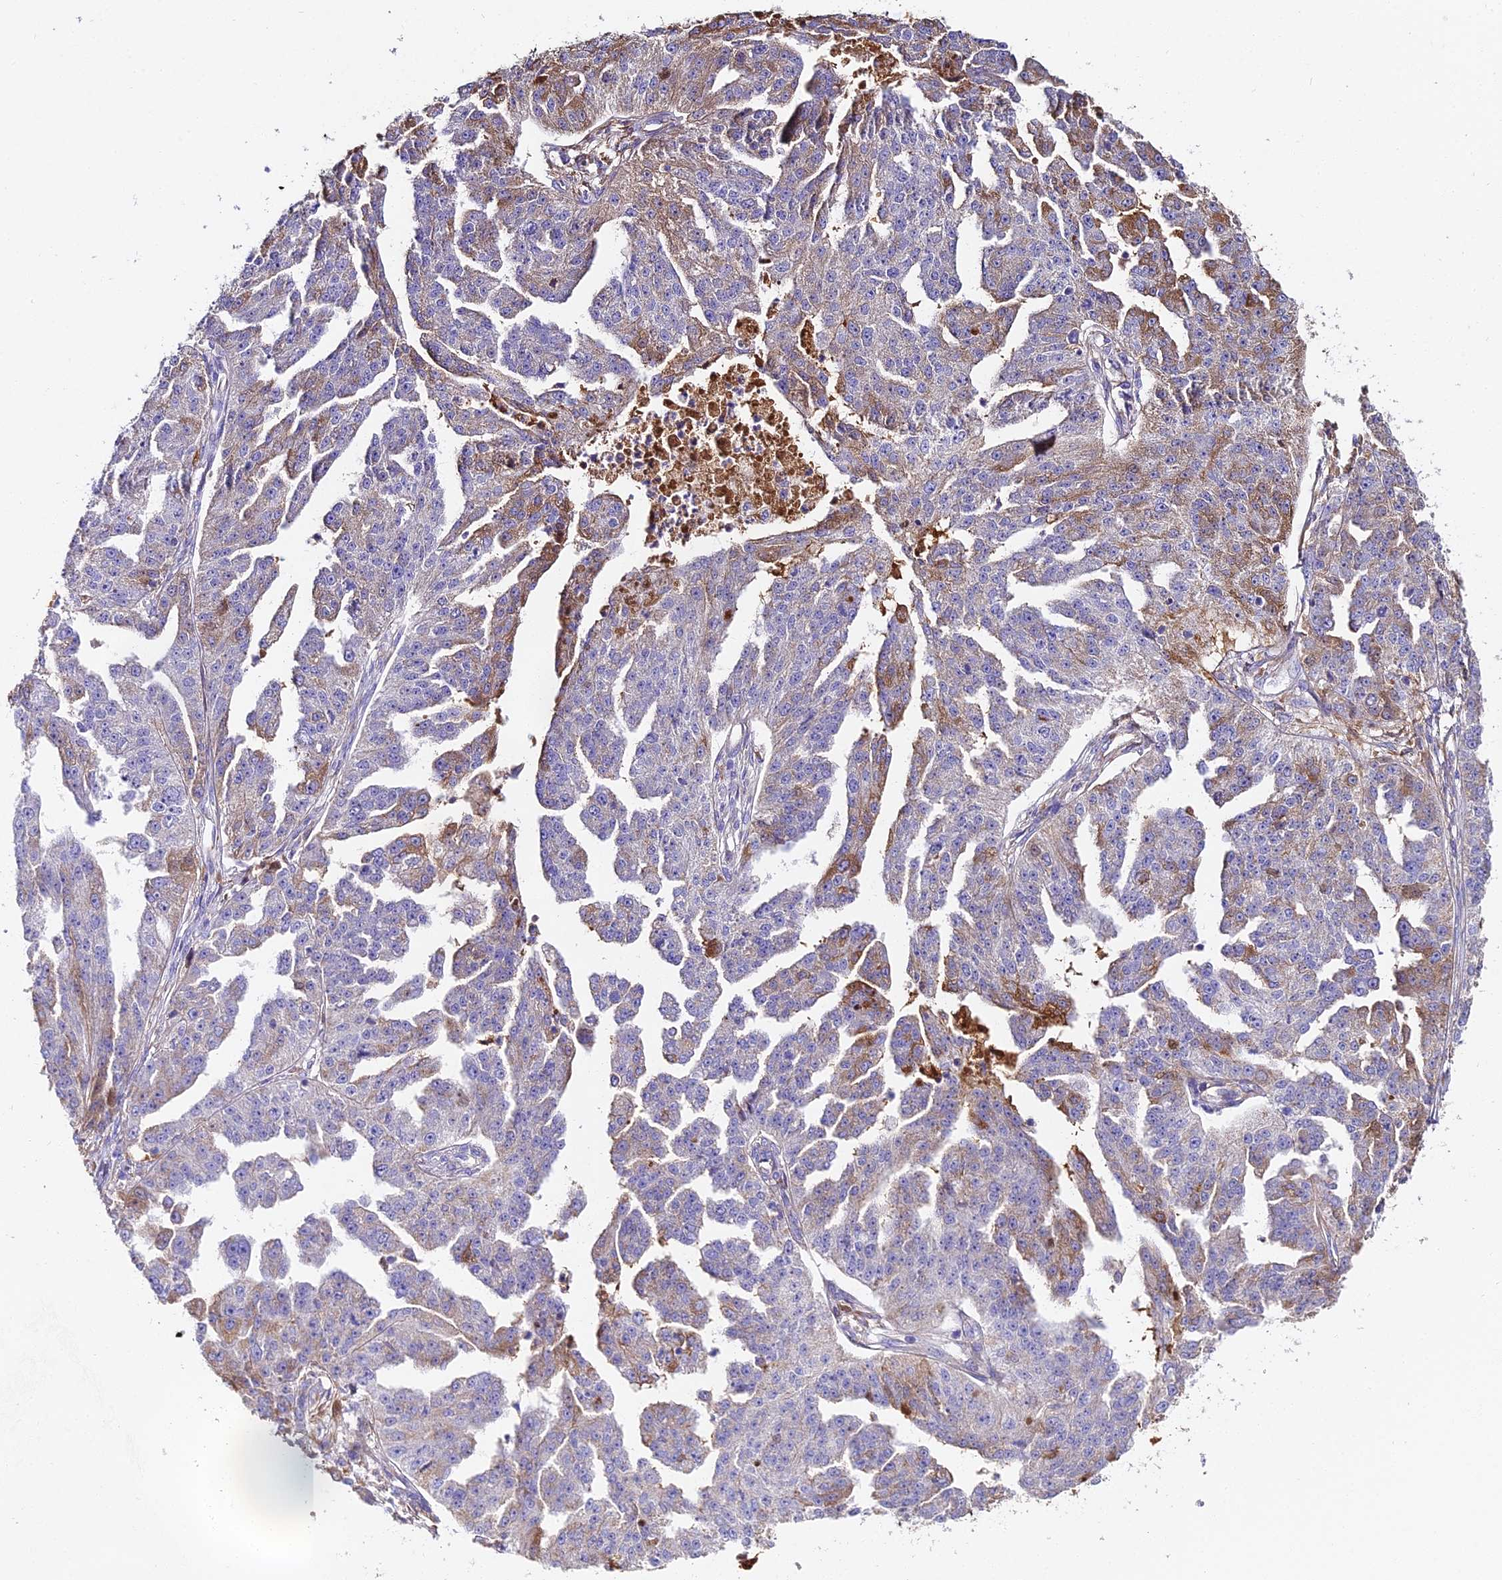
{"staining": {"intensity": "moderate", "quantity": "<25%", "location": "cytoplasmic/membranous"}, "tissue": "ovarian cancer", "cell_type": "Tumor cells", "image_type": "cancer", "snomed": [{"axis": "morphology", "description": "Cystadenocarcinoma, serous, NOS"}, {"axis": "topography", "description": "Ovary"}], "caption": "Serous cystadenocarcinoma (ovarian) was stained to show a protein in brown. There is low levels of moderate cytoplasmic/membranous positivity in approximately <25% of tumor cells.", "gene": "BEX4", "patient": {"sex": "female", "age": 58}}